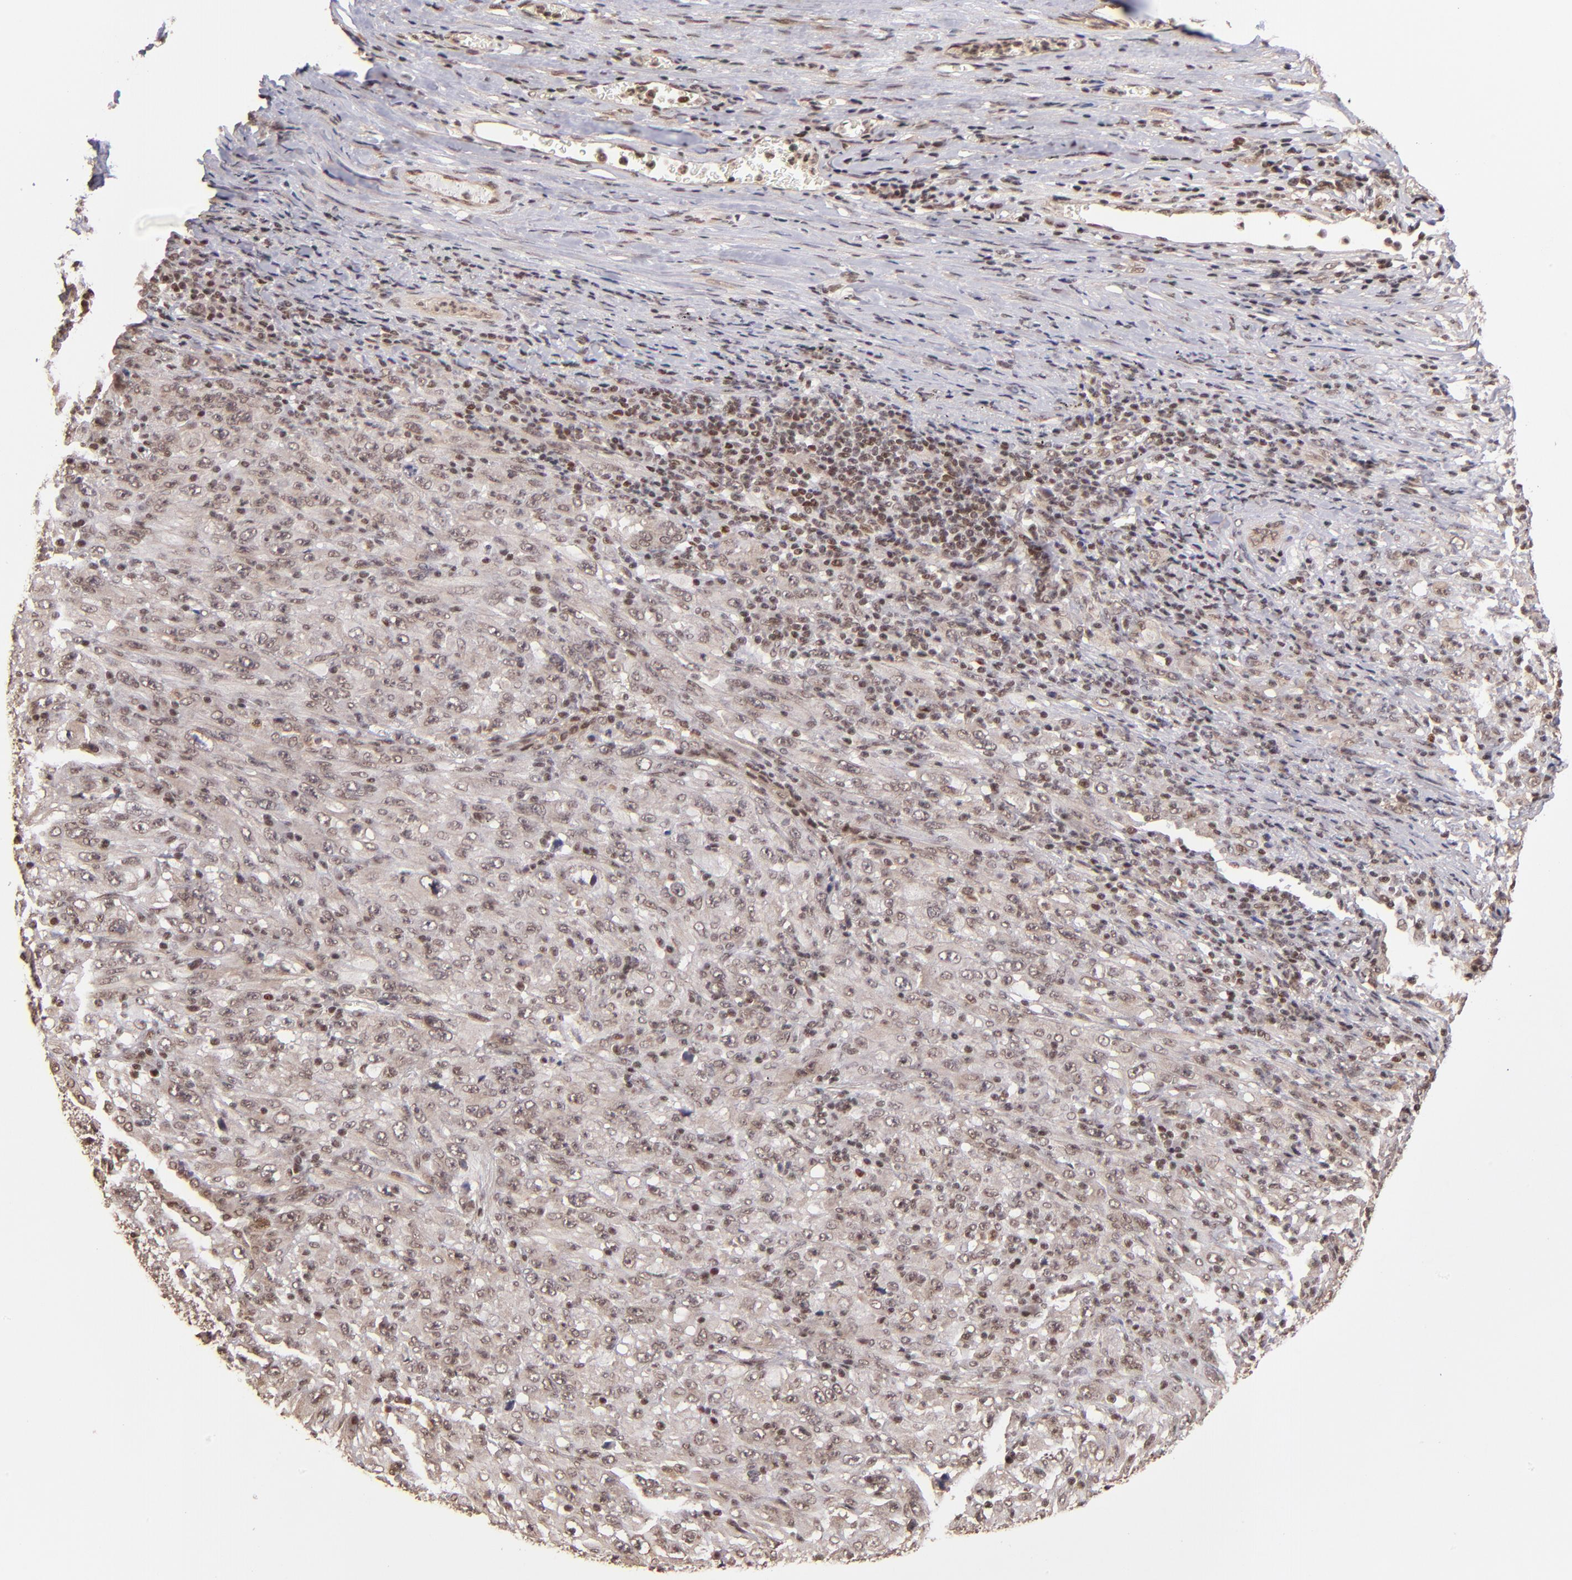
{"staining": {"intensity": "moderate", "quantity": "<25%", "location": "nuclear"}, "tissue": "melanoma", "cell_type": "Tumor cells", "image_type": "cancer", "snomed": [{"axis": "morphology", "description": "Malignant melanoma, Metastatic site"}, {"axis": "topography", "description": "Skin"}], "caption": "A brown stain labels moderate nuclear staining of a protein in human melanoma tumor cells.", "gene": "TERF2", "patient": {"sex": "female", "age": 56}}